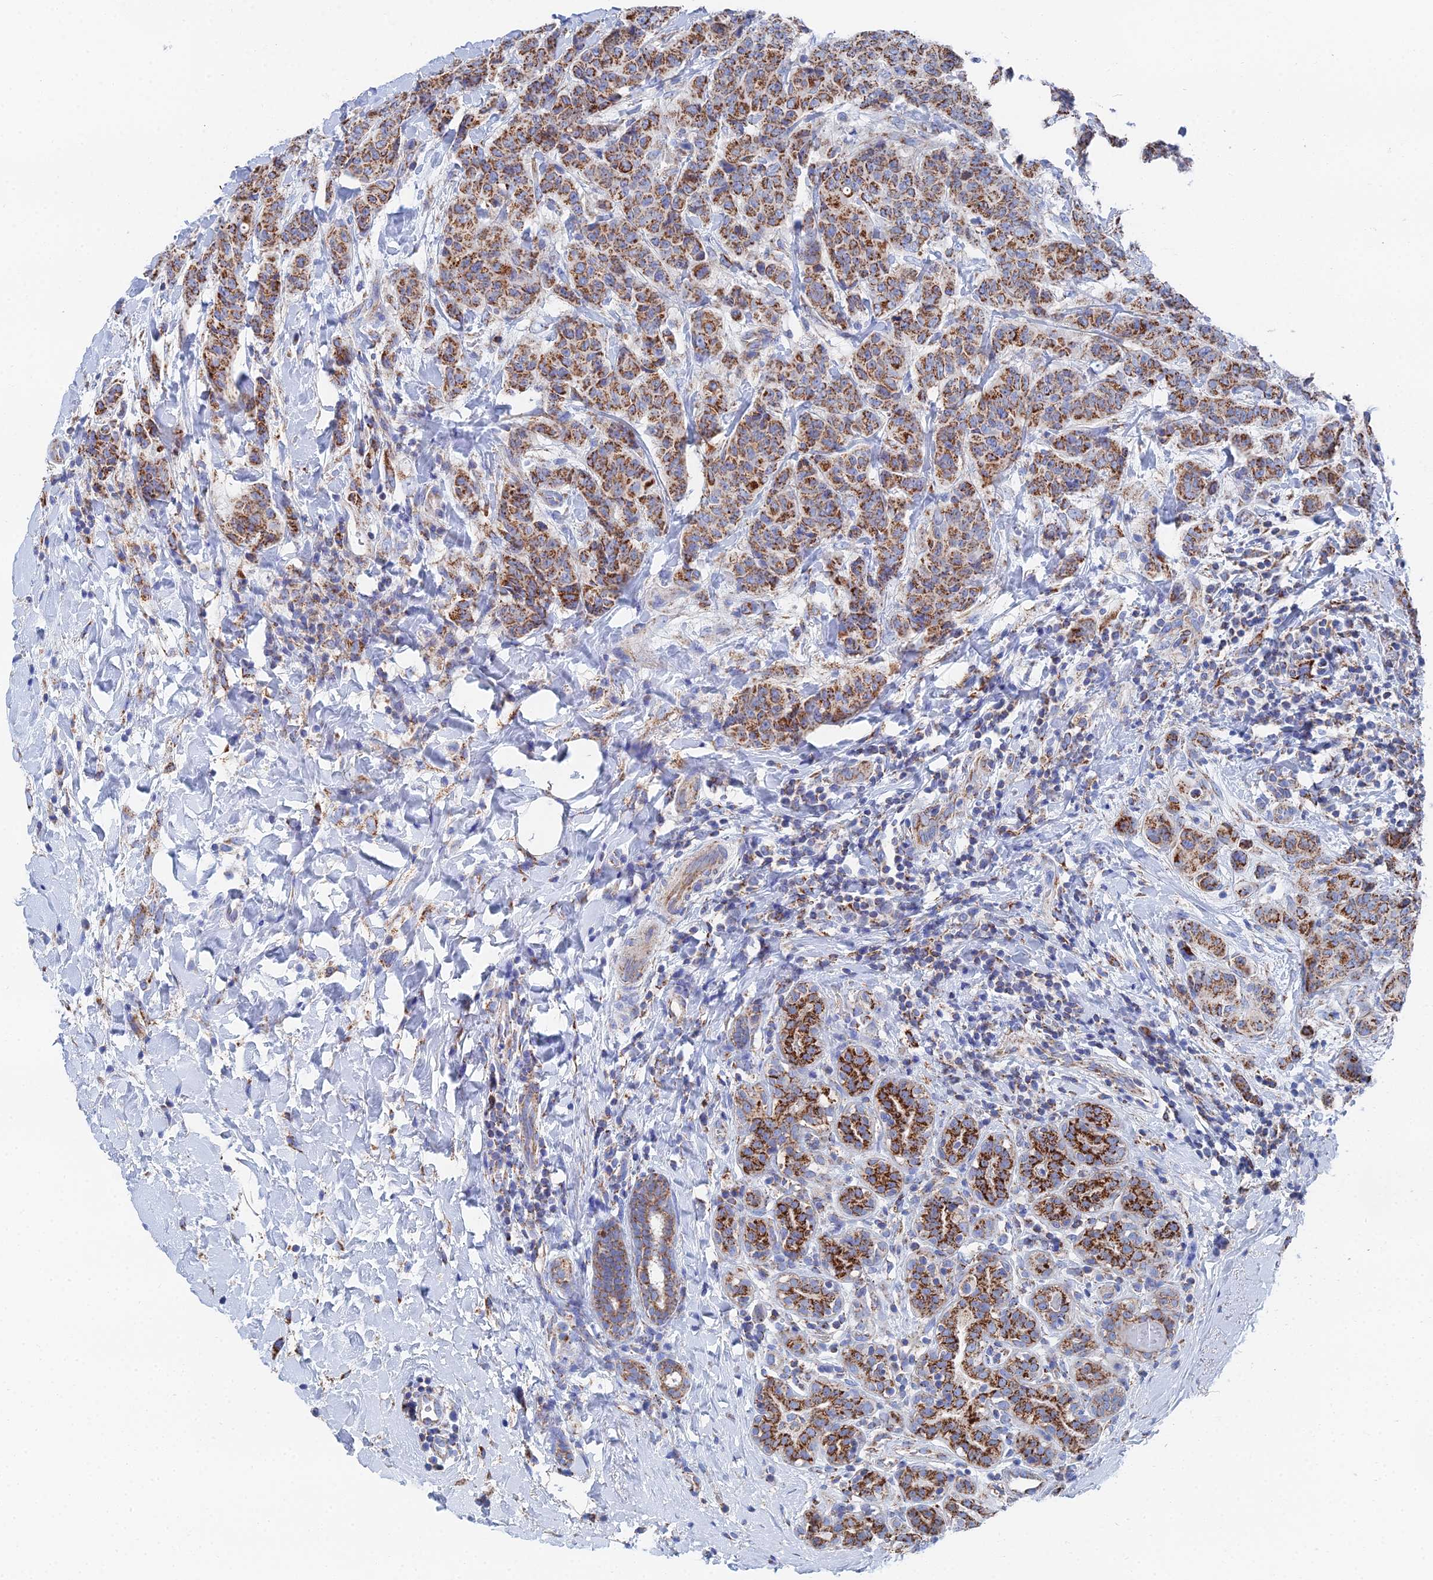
{"staining": {"intensity": "moderate", "quantity": ">75%", "location": "cytoplasmic/membranous"}, "tissue": "breast cancer", "cell_type": "Tumor cells", "image_type": "cancer", "snomed": [{"axis": "morphology", "description": "Duct carcinoma"}, {"axis": "topography", "description": "Breast"}], "caption": "Breast cancer stained with immunohistochemistry (IHC) demonstrates moderate cytoplasmic/membranous positivity in about >75% of tumor cells. (DAB IHC with brightfield microscopy, high magnification).", "gene": "IFT80", "patient": {"sex": "female", "age": 40}}